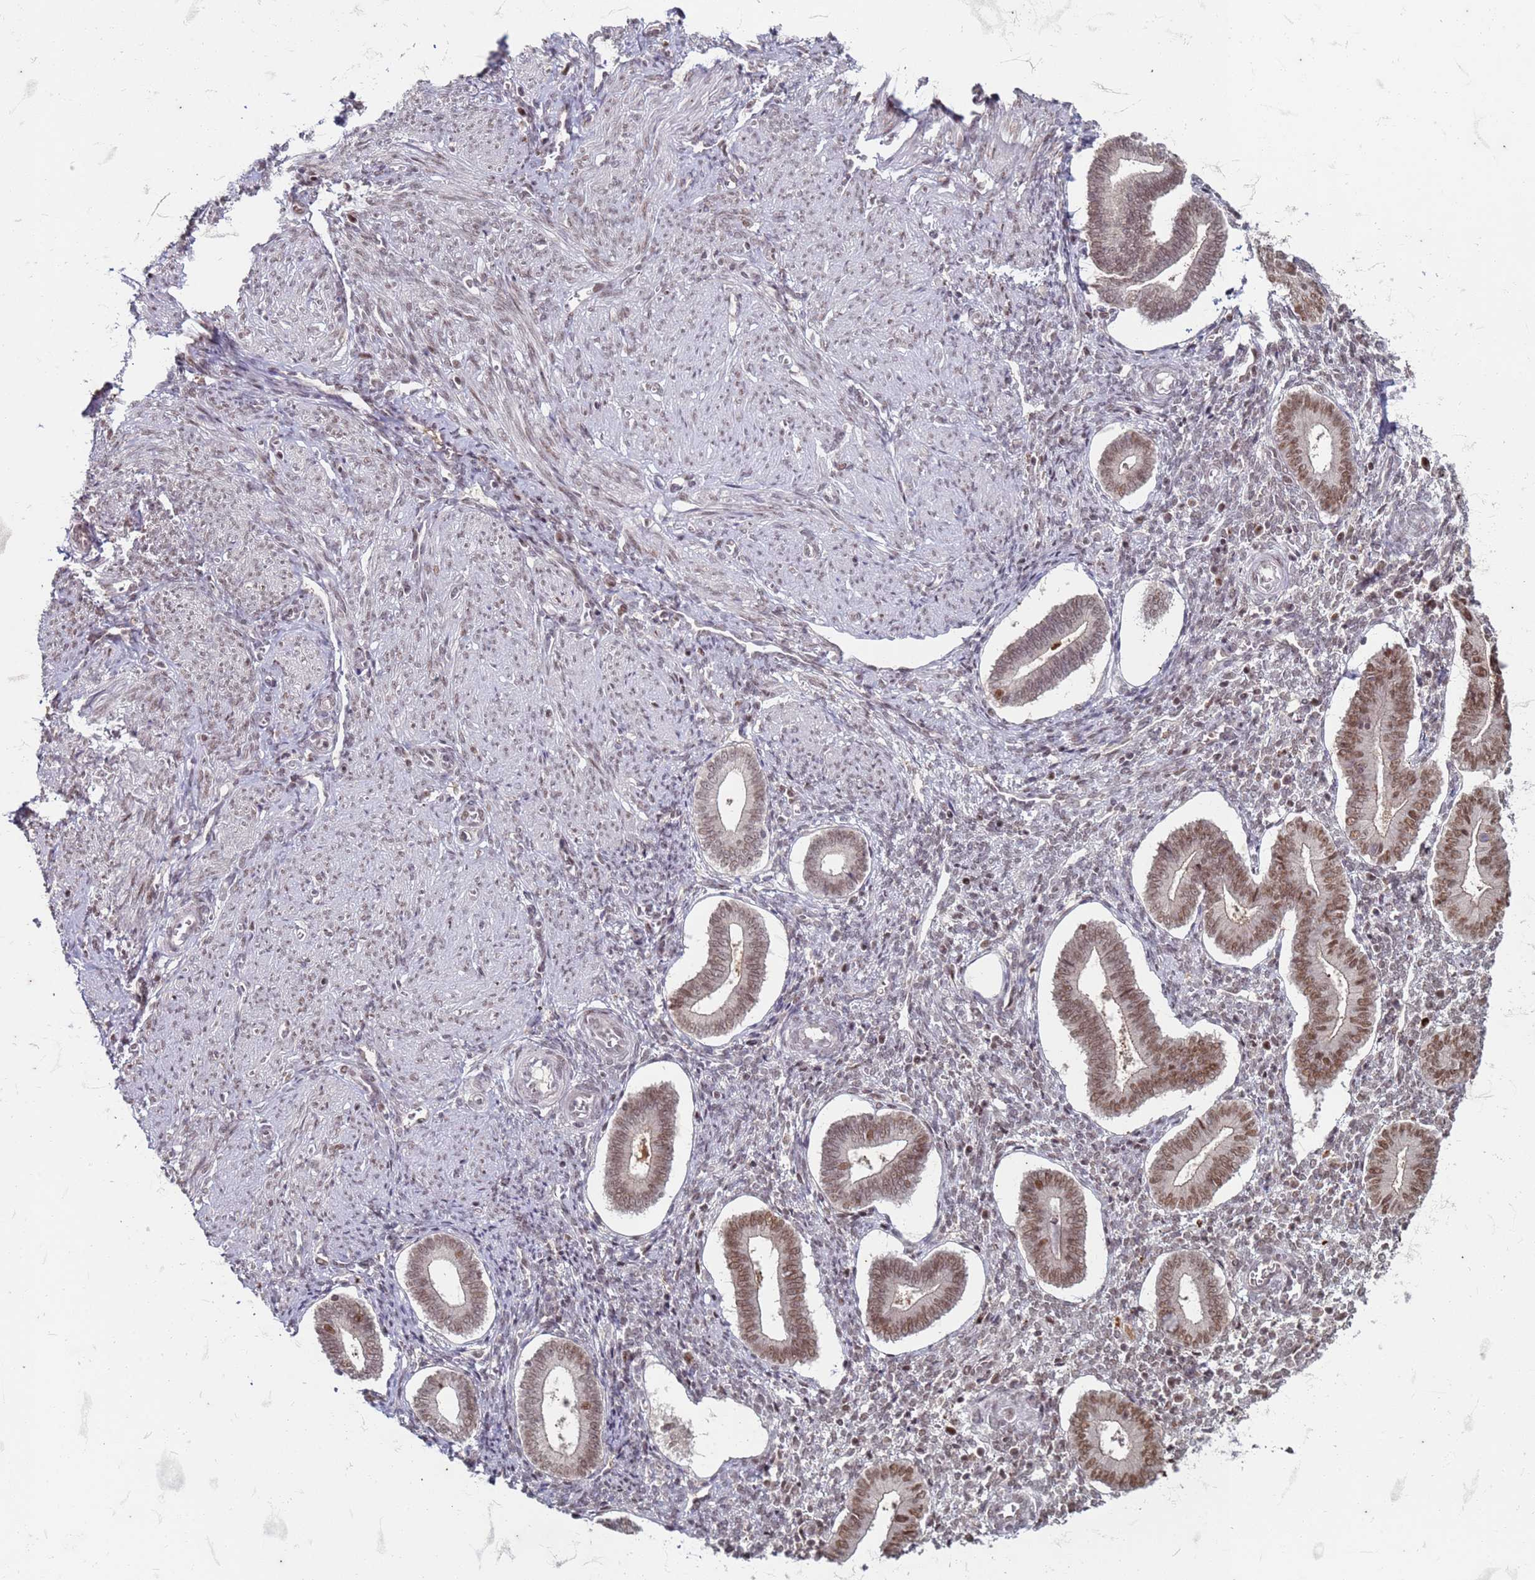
{"staining": {"intensity": "moderate", "quantity": ">75%", "location": "nuclear"}, "tissue": "endometrium", "cell_type": "Cells in endometrial stroma", "image_type": "normal", "snomed": [{"axis": "morphology", "description": "Normal tissue, NOS"}, {"axis": "topography", "description": "Endometrium"}], "caption": "Immunohistochemistry (IHC) micrograph of benign endometrium stained for a protein (brown), which displays medium levels of moderate nuclear positivity in about >75% of cells in endometrial stroma.", "gene": "TRMT6", "patient": {"sex": "female", "age": 44}}